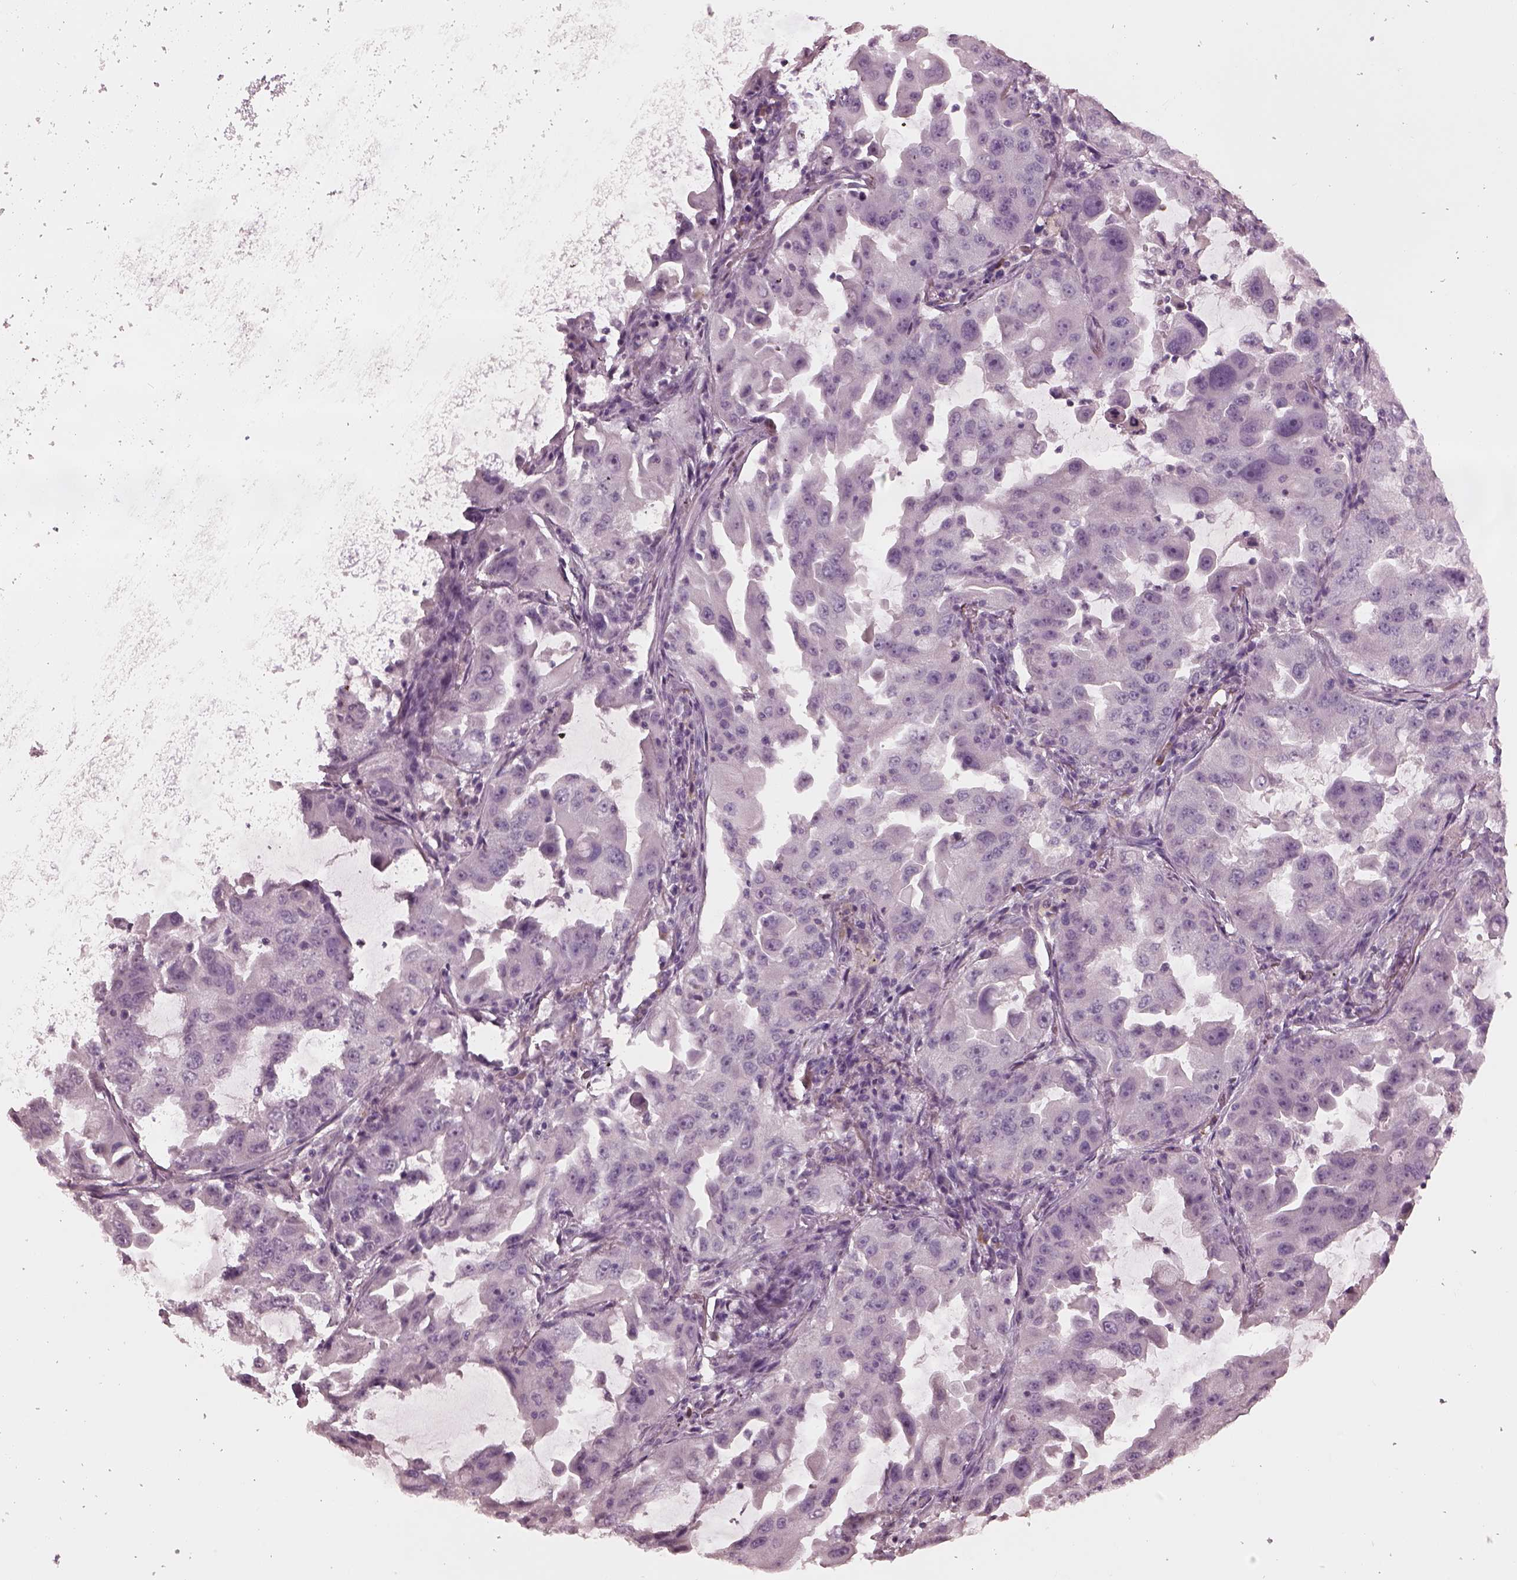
{"staining": {"intensity": "negative", "quantity": "none", "location": "none"}, "tissue": "lung cancer", "cell_type": "Tumor cells", "image_type": "cancer", "snomed": [{"axis": "morphology", "description": "Adenocarcinoma, NOS"}, {"axis": "topography", "description": "Lung"}], "caption": "This is a histopathology image of IHC staining of lung adenocarcinoma, which shows no expression in tumor cells.", "gene": "MIA", "patient": {"sex": "female", "age": 61}}